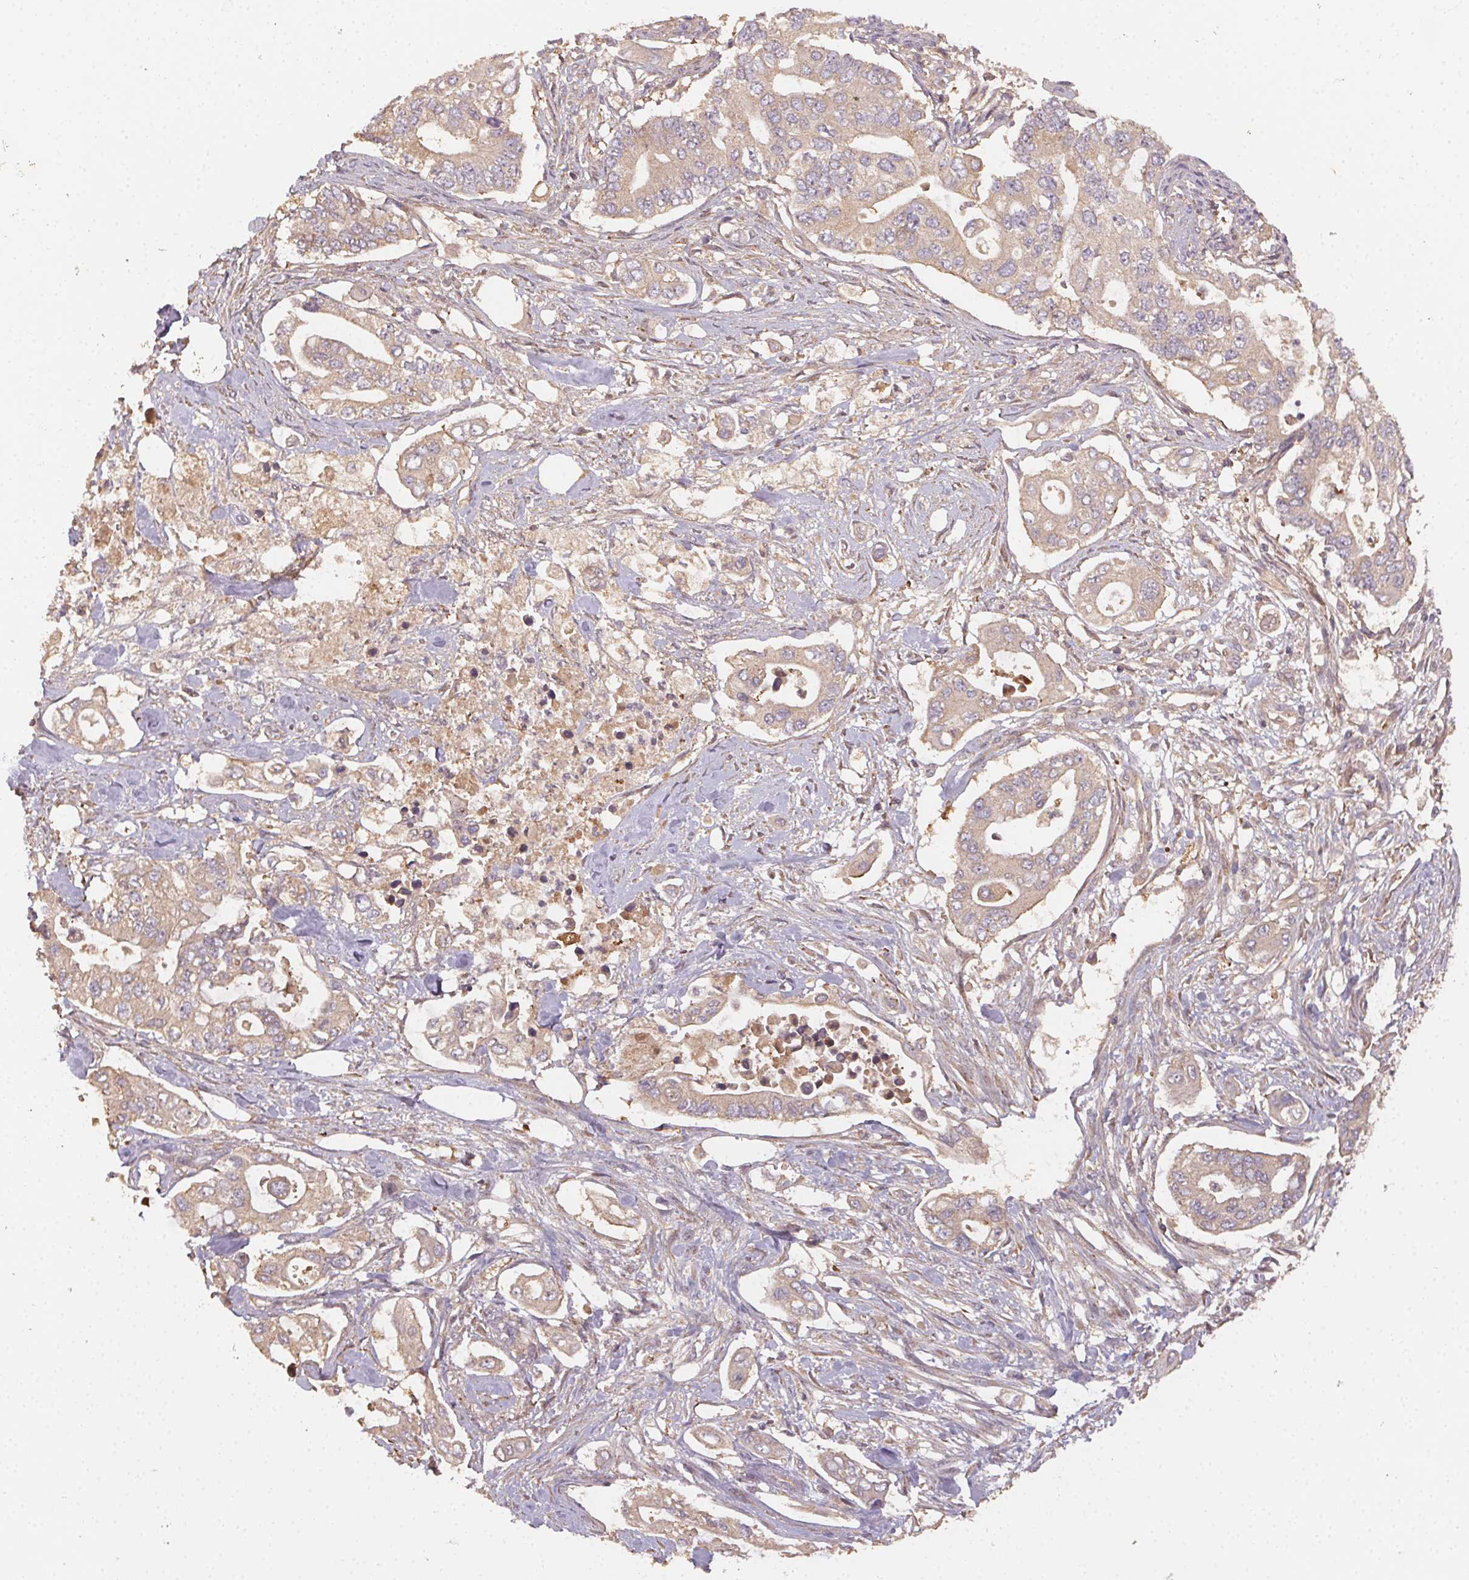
{"staining": {"intensity": "weak", "quantity": ">75%", "location": "cytoplasmic/membranous"}, "tissue": "pancreatic cancer", "cell_type": "Tumor cells", "image_type": "cancer", "snomed": [{"axis": "morphology", "description": "Adenocarcinoma, NOS"}, {"axis": "topography", "description": "Pancreas"}], "caption": "Pancreatic cancer stained with a protein marker displays weak staining in tumor cells.", "gene": "RALA", "patient": {"sex": "female", "age": 63}}